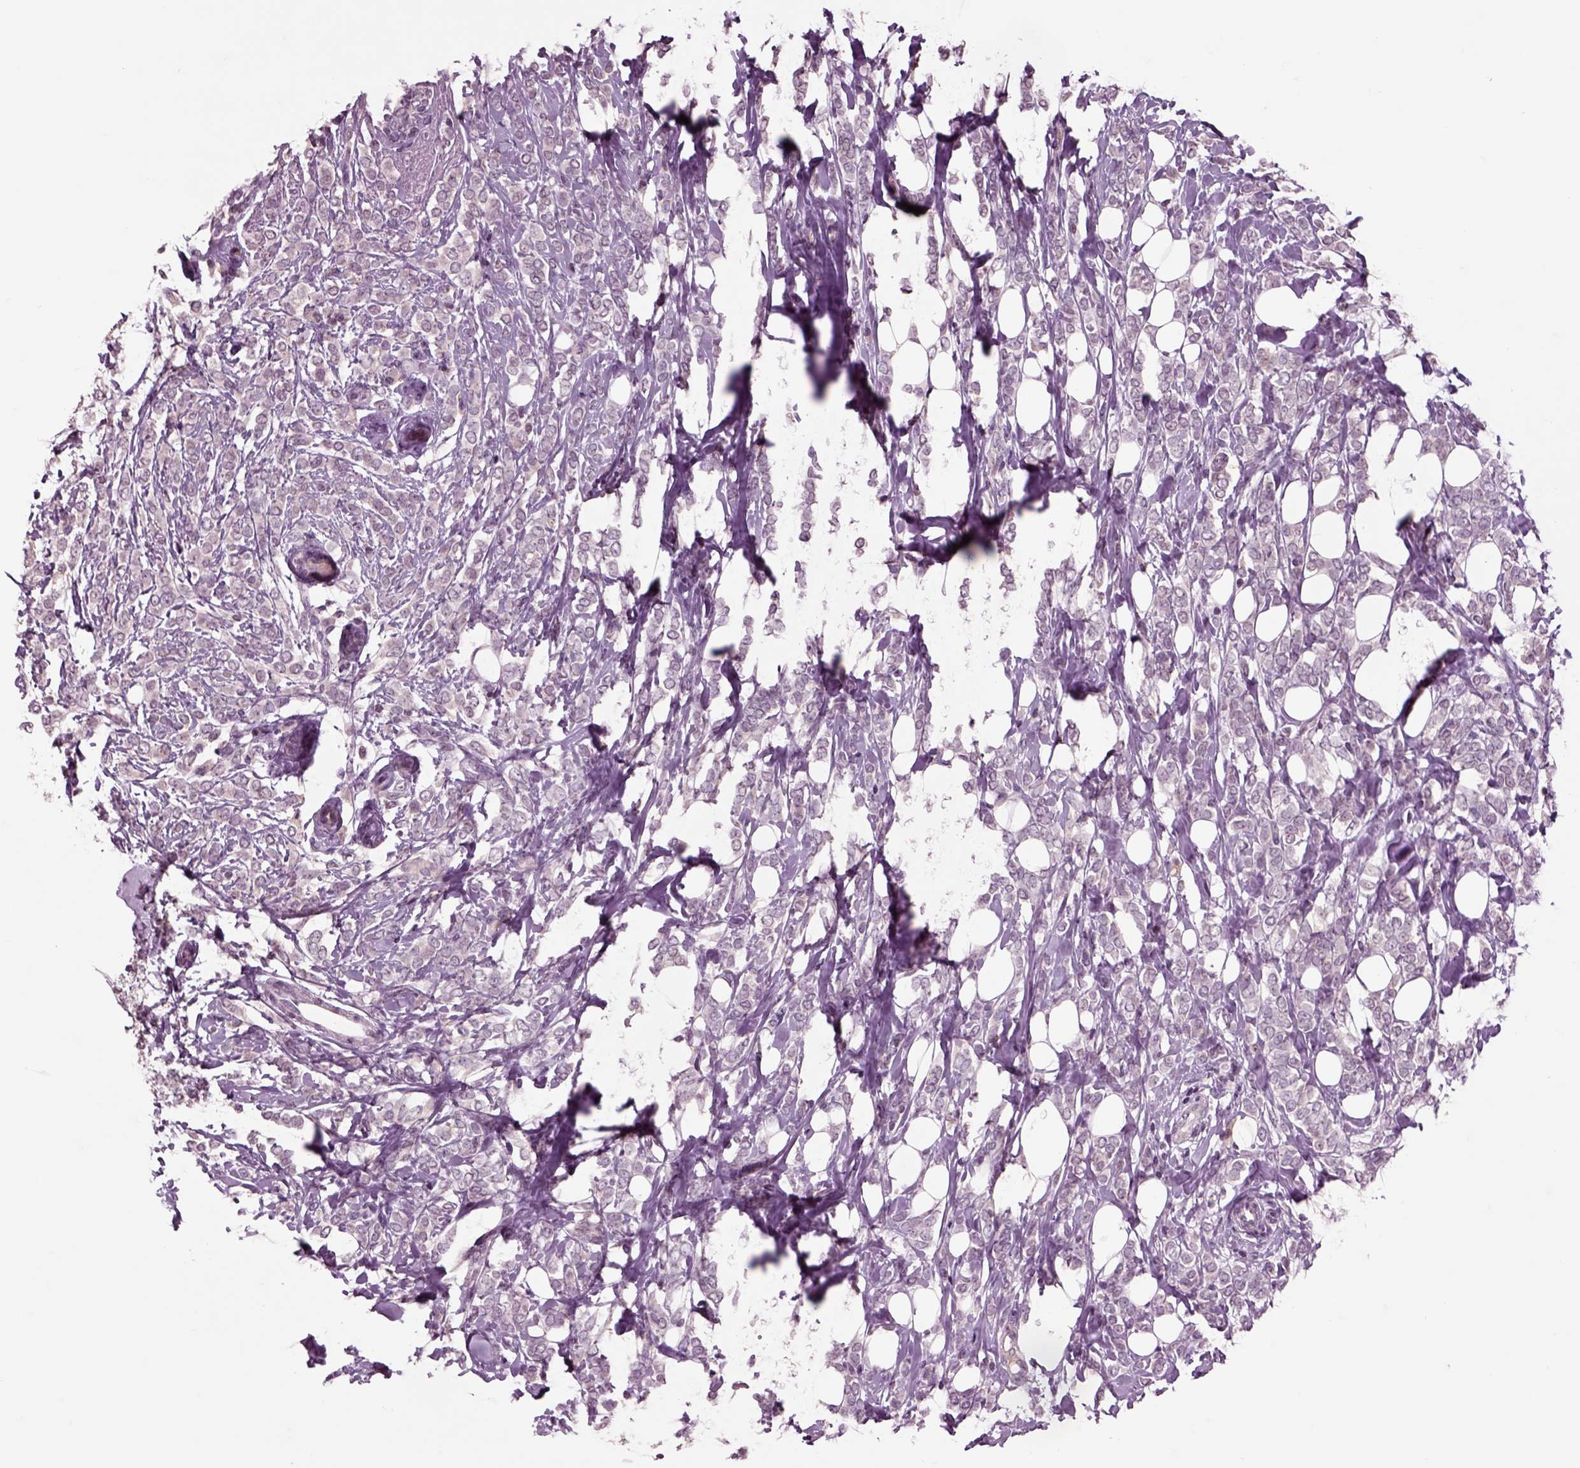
{"staining": {"intensity": "negative", "quantity": "none", "location": "none"}, "tissue": "breast cancer", "cell_type": "Tumor cells", "image_type": "cancer", "snomed": [{"axis": "morphology", "description": "Lobular carcinoma"}, {"axis": "topography", "description": "Breast"}], "caption": "Histopathology image shows no protein staining in tumor cells of breast cancer (lobular carcinoma) tissue.", "gene": "CHGB", "patient": {"sex": "female", "age": 49}}